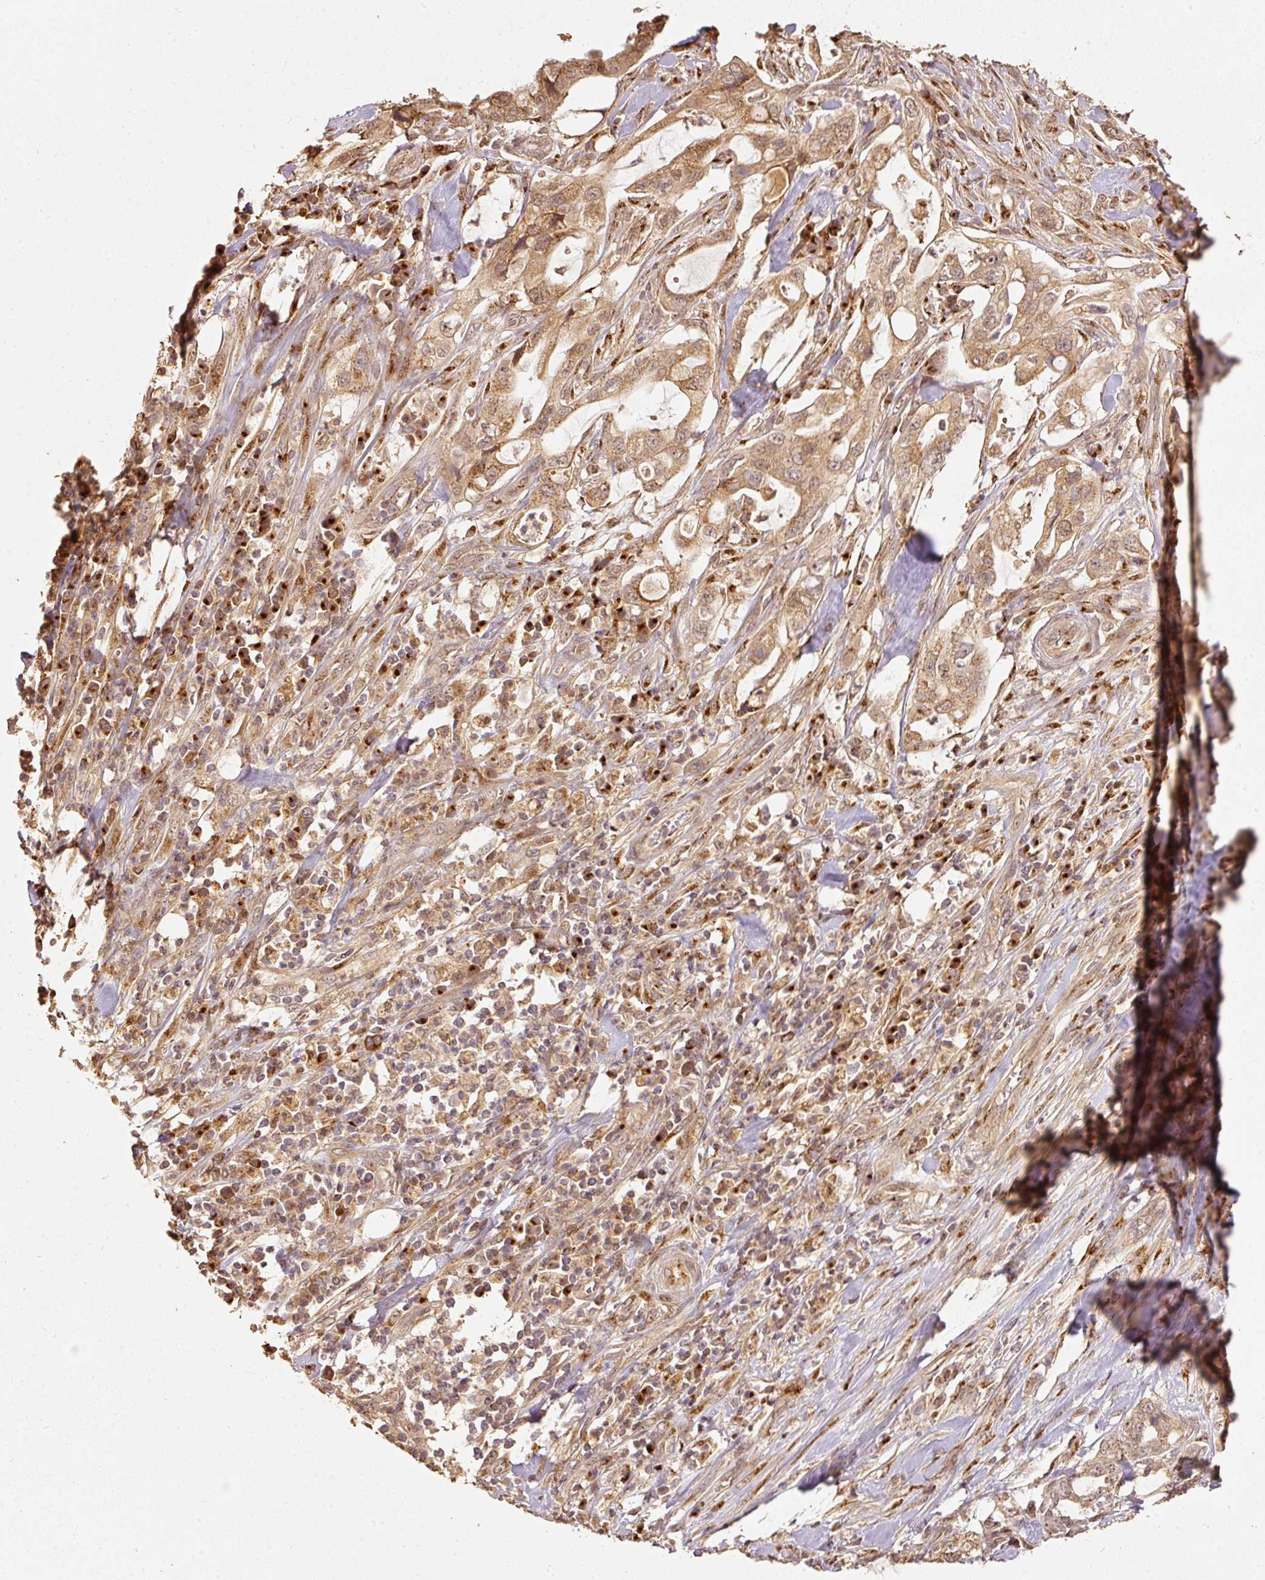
{"staining": {"intensity": "moderate", "quantity": ">75%", "location": "cytoplasmic/membranous"}, "tissue": "pancreatic cancer", "cell_type": "Tumor cells", "image_type": "cancer", "snomed": [{"axis": "morphology", "description": "Adenocarcinoma, NOS"}, {"axis": "topography", "description": "Pancreas"}], "caption": "A medium amount of moderate cytoplasmic/membranous expression is seen in about >75% of tumor cells in pancreatic cancer tissue.", "gene": "FUT8", "patient": {"sex": "female", "age": 61}}